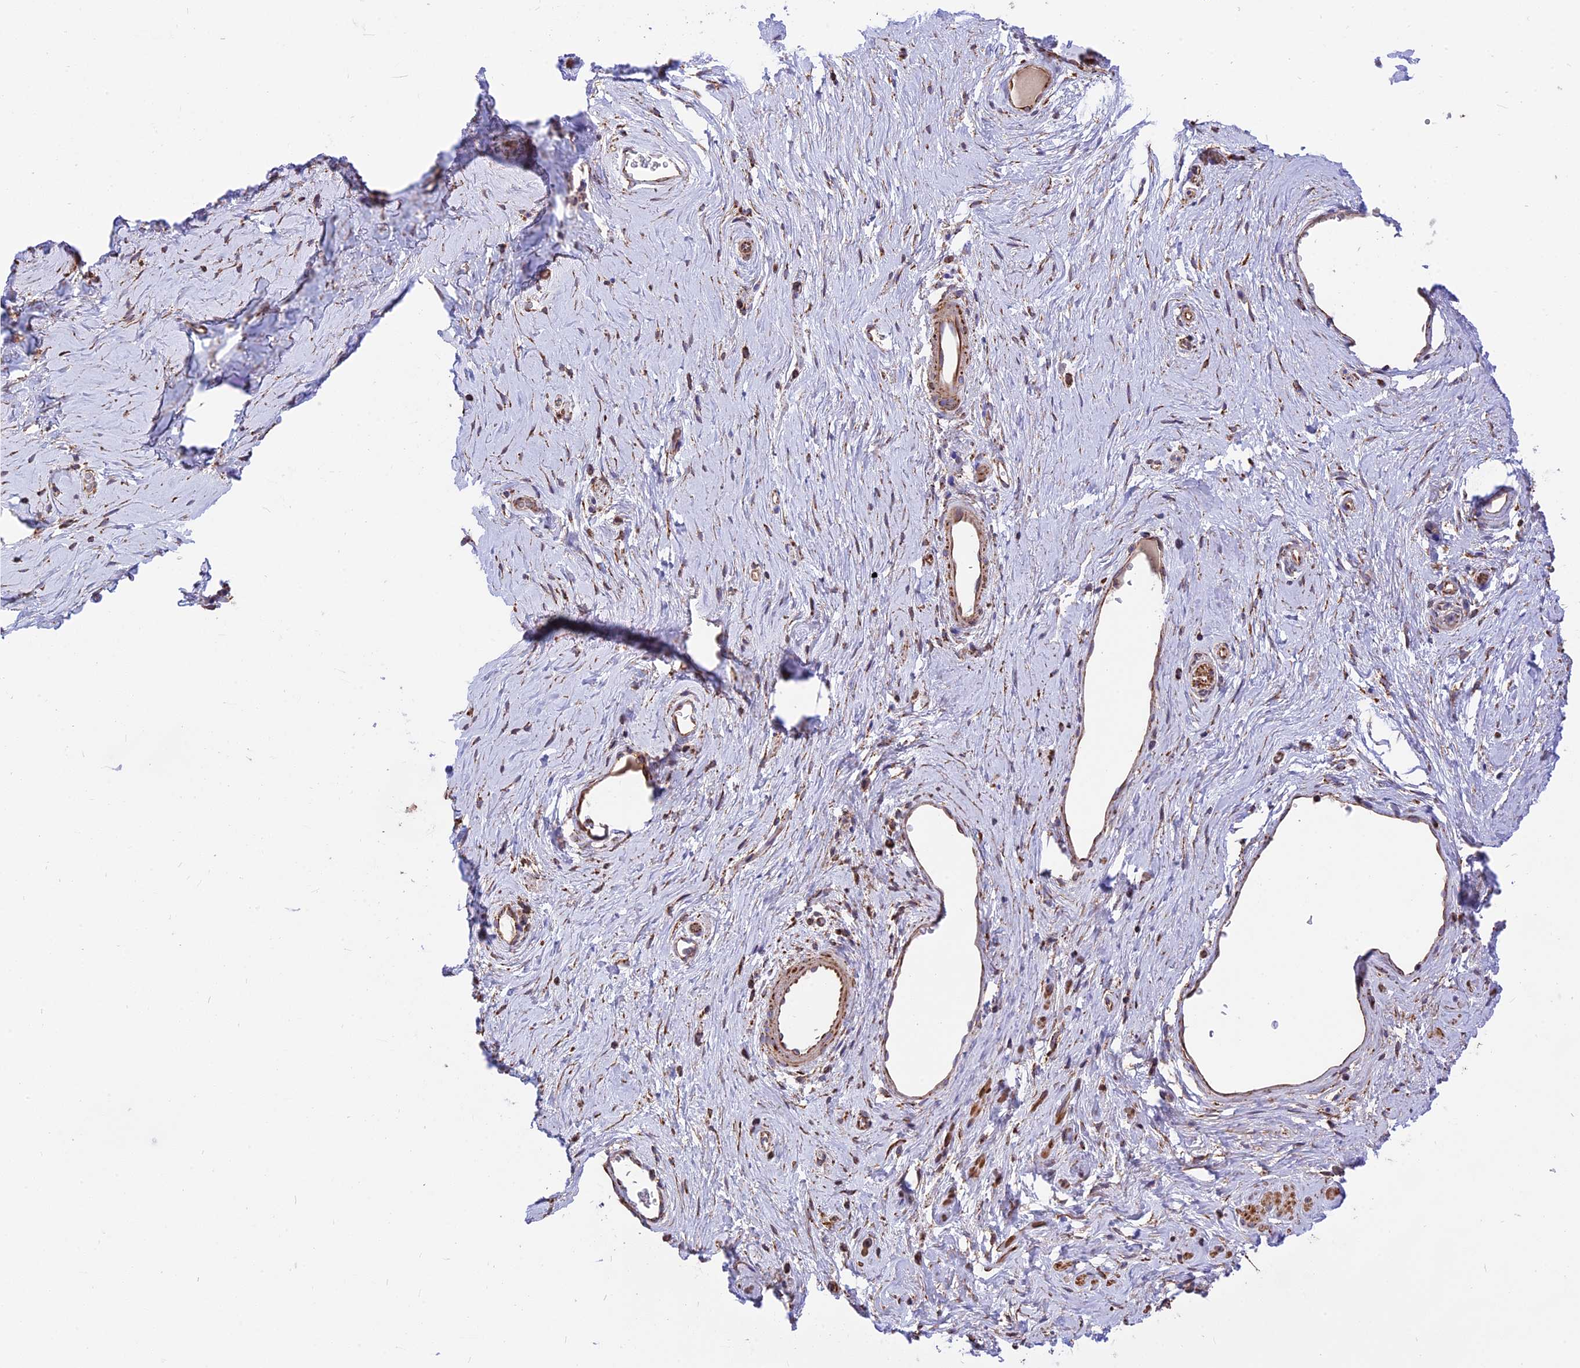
{"staining": {"intensity": "strong", "quantity": ">75%", "location": "cytoplasmic/membranous"}, "tissue": "soft tissue", "cell_type": "Fibroblasts", "image_type": "normal", "snomed": [{"axis": "morphology", "description": "Normal tissue, NOS"}, {"axis": "morphology", "description": "Adenocarcinoma, NOS"}, {"axis": "topography", "description": "Rectum"}, {"axis": "topography", "description": "Vagina"}, {"axis": "topography", "description": "Peripheral nerve tissue"}], "caption": "Immunohistochemical staining of normal soft tissue reveals >75% levels of strong cytoplasmic/membranous protein expression in approximately >75% of fibroblasts. (DAB (3,3'-diaminobenzidine) IHC, brown staining for protein, blue staining for nuclei).", "gene": "TTC4", "patient": {"sex": "female", "age": 71}}